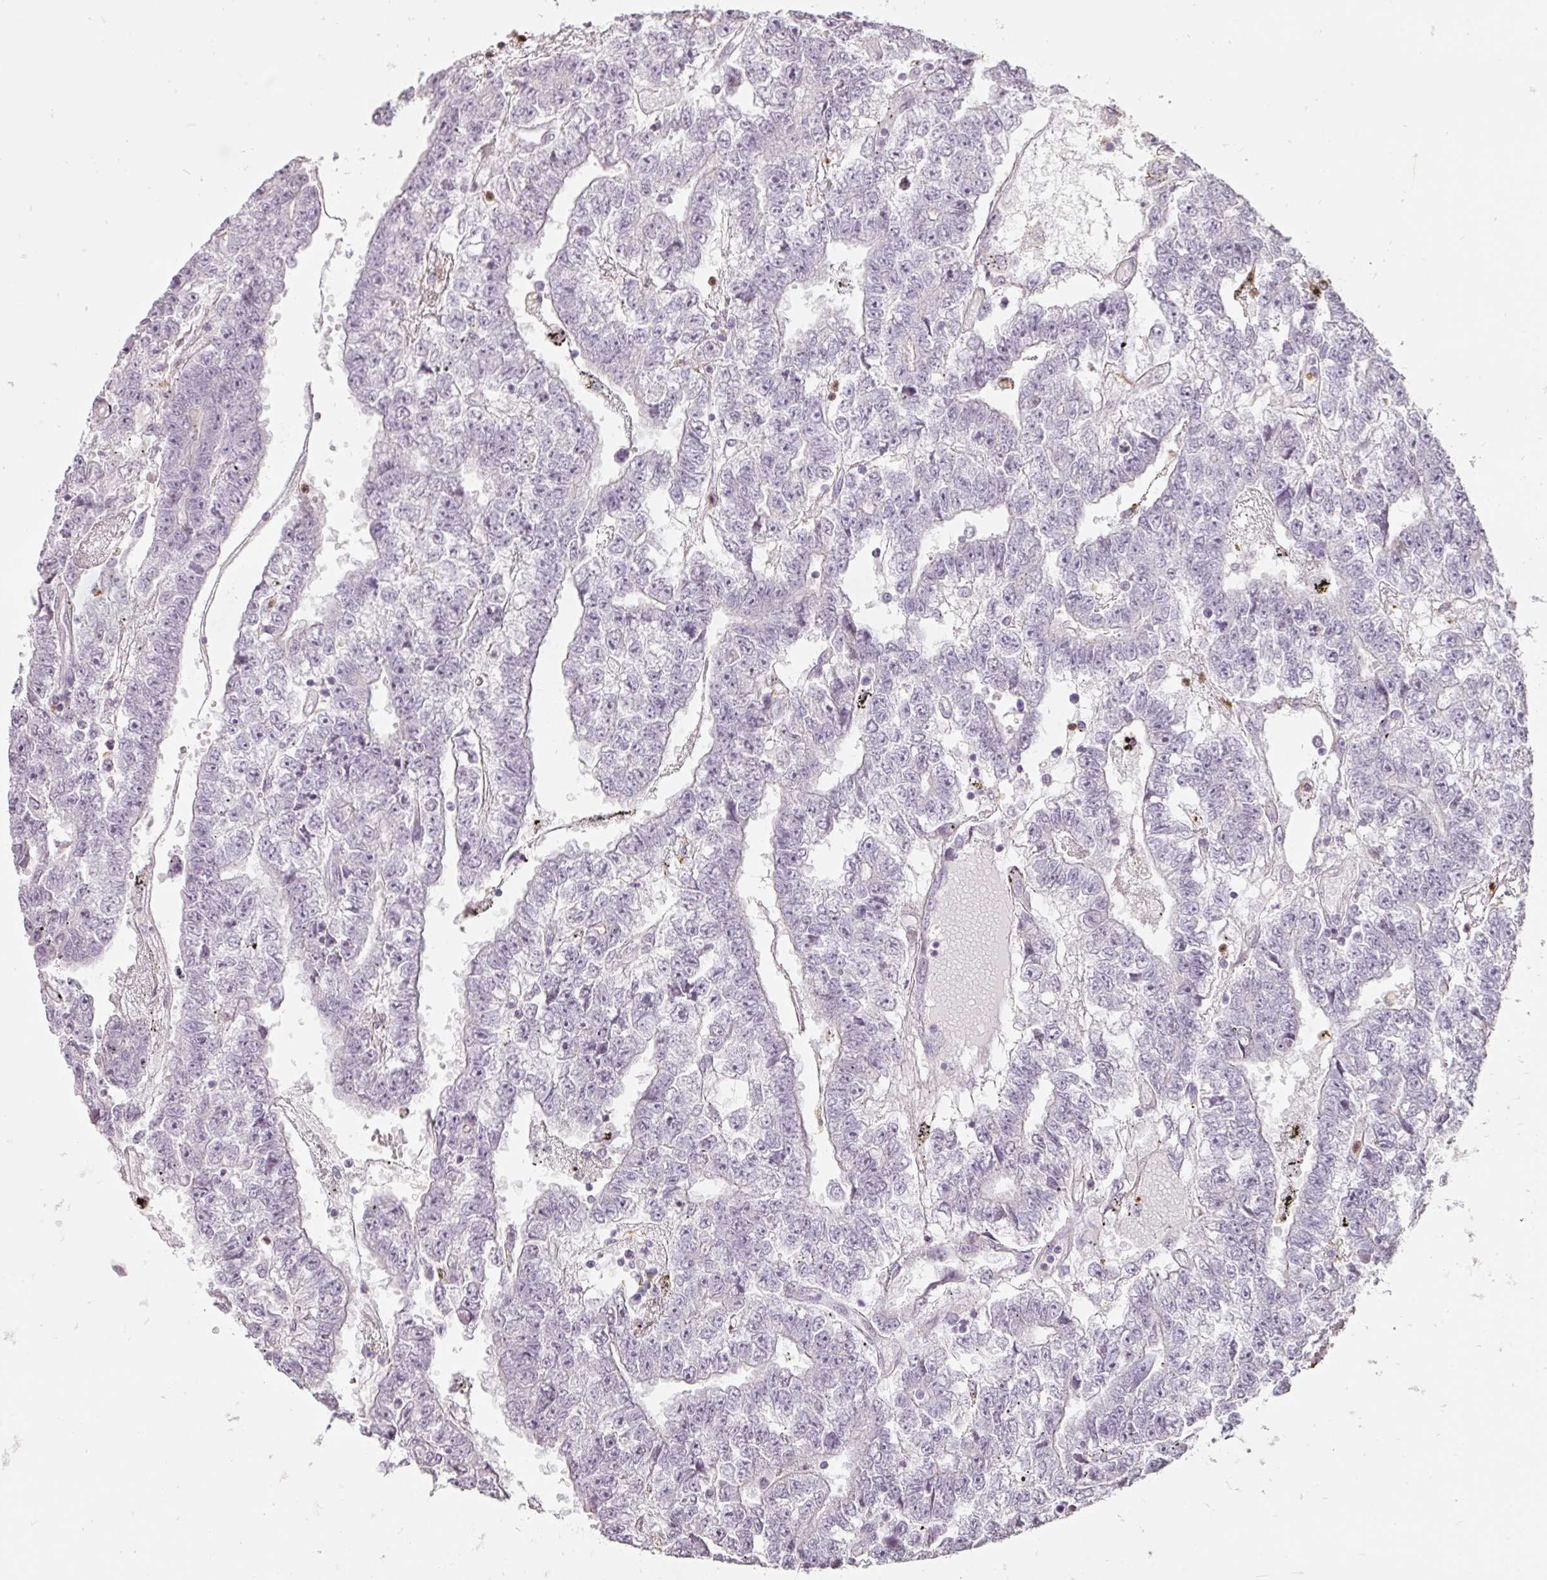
{"staining": {"intensity": "negative", "quantity": "none", "location": "none"}, "tissue": "testis cancer", "cell_type": "Tumor cells", "image_type": "cancer", "snomed": [{"axis": "morphology", "description": "Carcinoma, Embryonal, NOS"}, {"axis": "topography", "description": "Testis"}], "caption": "Tumor cells show no significant protein expression in testis cancer (embryonal carcinoma). Nuclei are stained in blue.", "gene": "BIK", "patient": {"sex": "male", "age": 25}}